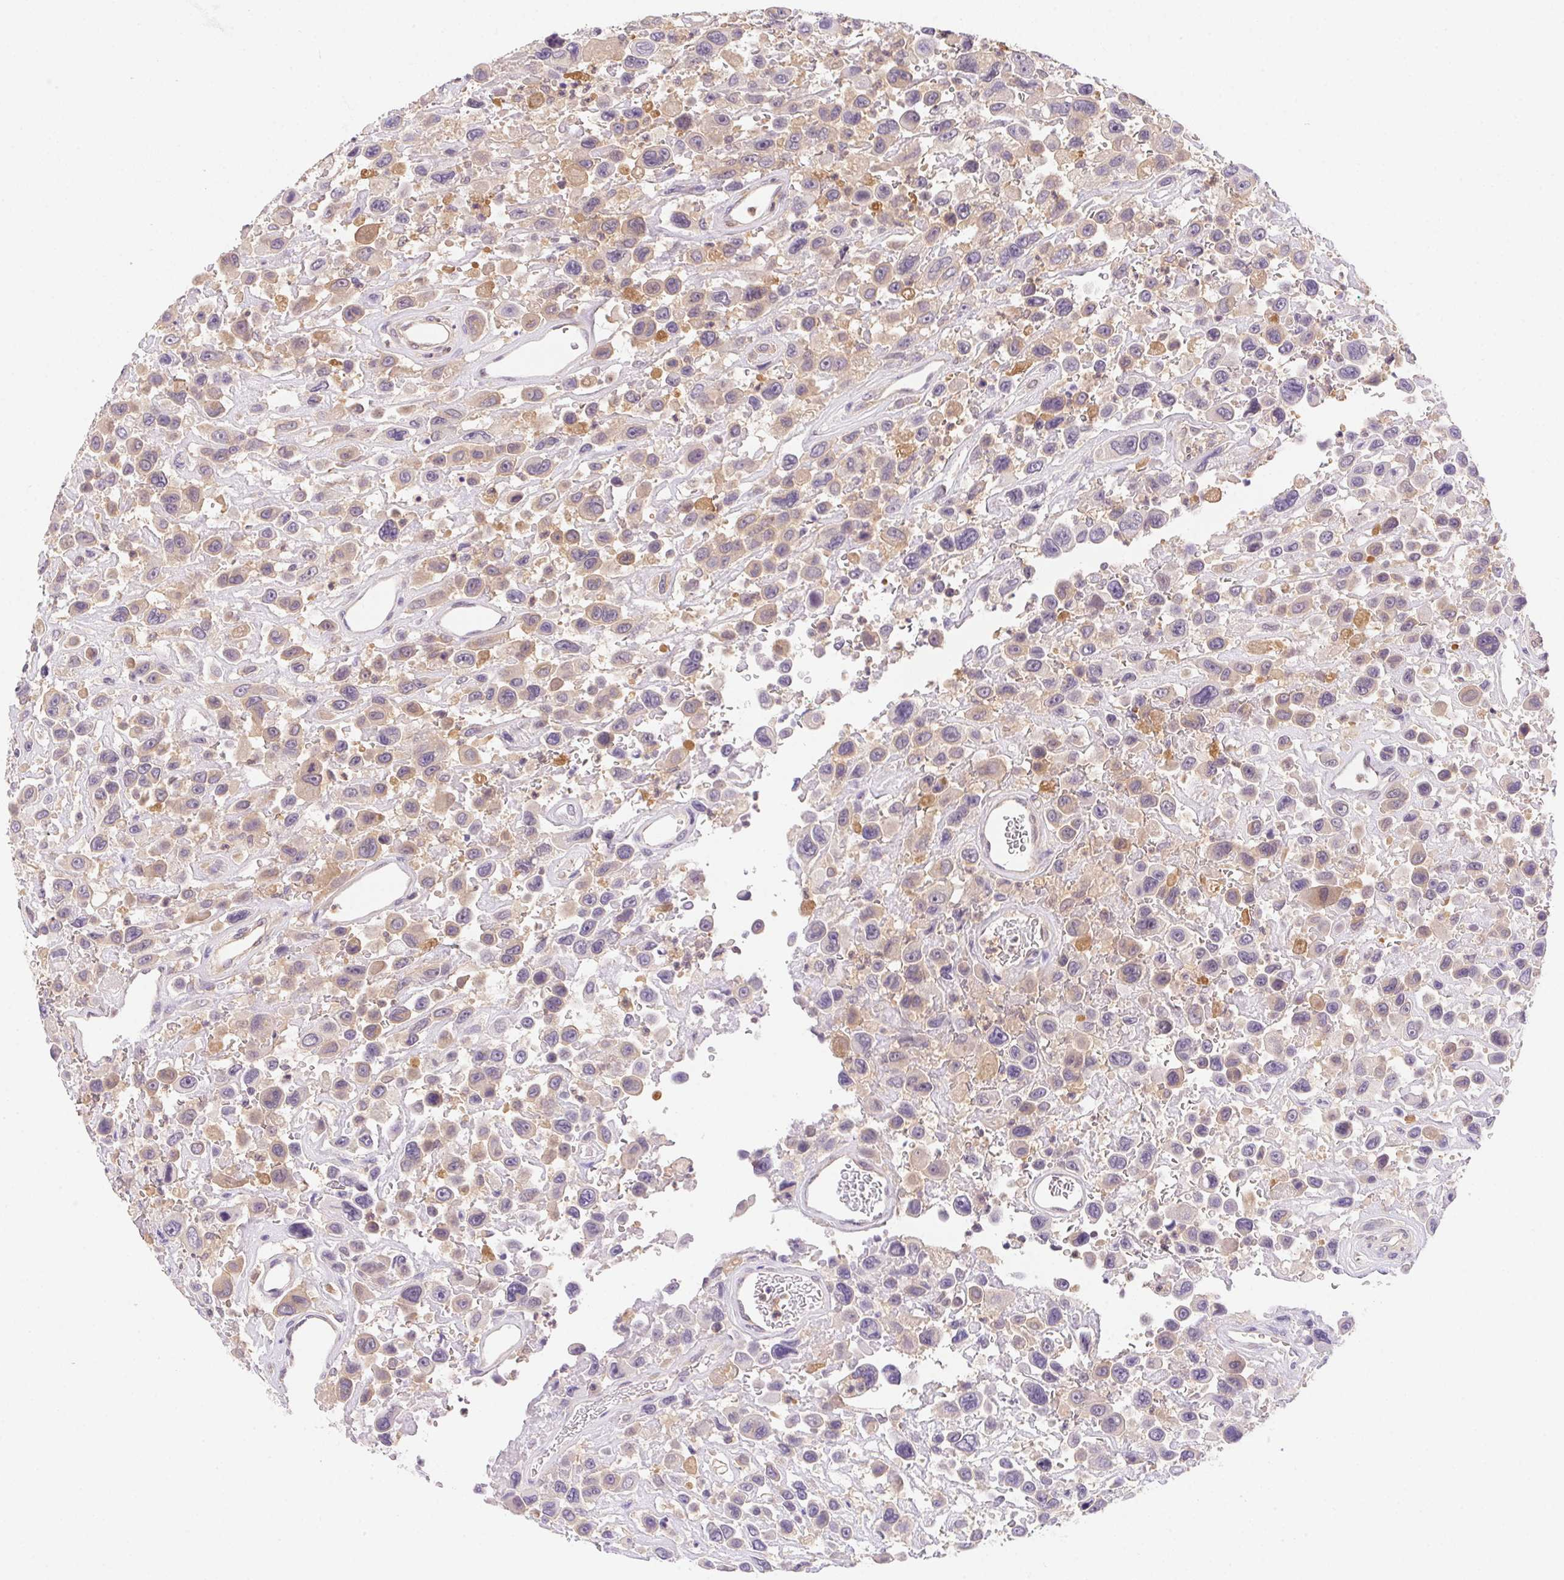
{"staining": {"intensity": "weak", "quantity": "<25%", "location": "cytoplasmic/membranous"}, "tissue": "urothelial cancer", "cell_type": "Tumor cells", "image_type": "cancer", "snomed": [{"axis": "morphology", "description": "Urothelial carcinoma, High grade"}, {"axis": "topography", "description": "Urinary bladder"}], "caption": "IHC image of human urothelial cancer stained for a protein (brown), which exhibits no staining in tumor cells.", "gene": "PRKAA1", "patient": {"sex": "male", "age": 53}}